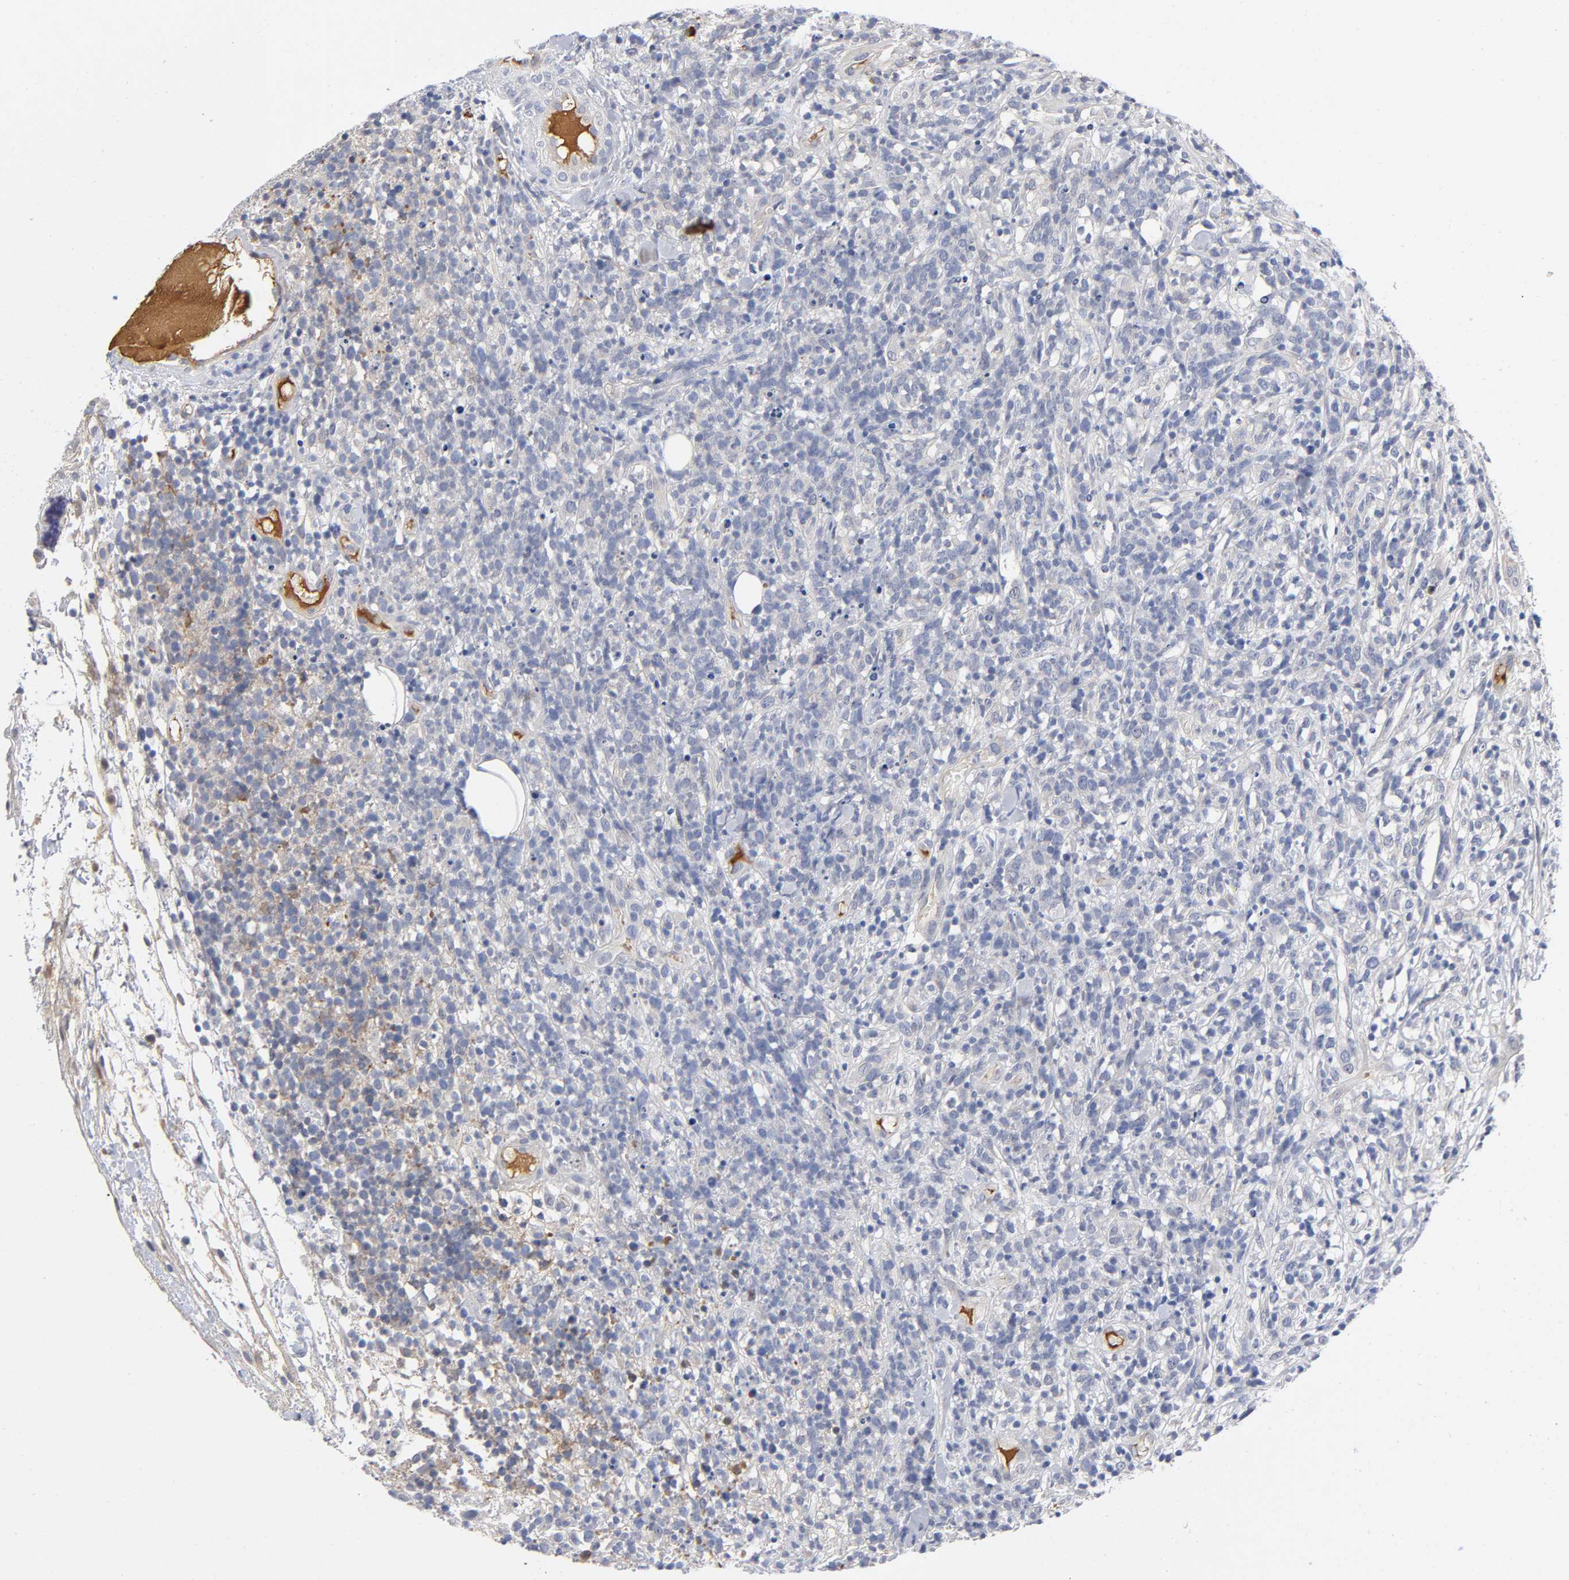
{"staining": {"intensity": "weak", "quantity": "<25%", "location": "cytoplasmic/membranous"}, "tissue": "lymphoma", "cell_type": "Tumor cells", "image_type": "cancer", "snomed": [{"axis": "morphology", "description": "Malignant lymphoma, non-Hodgkin's type, High grade"}, {"axis": "topography", "description": "Lymph node"}], "caption": "Photomicrograph shows no significant protein expression in tumor cells of lymphoma.", "gene": "NOVA1", "patient": {"sex": "female", "age": 73}}